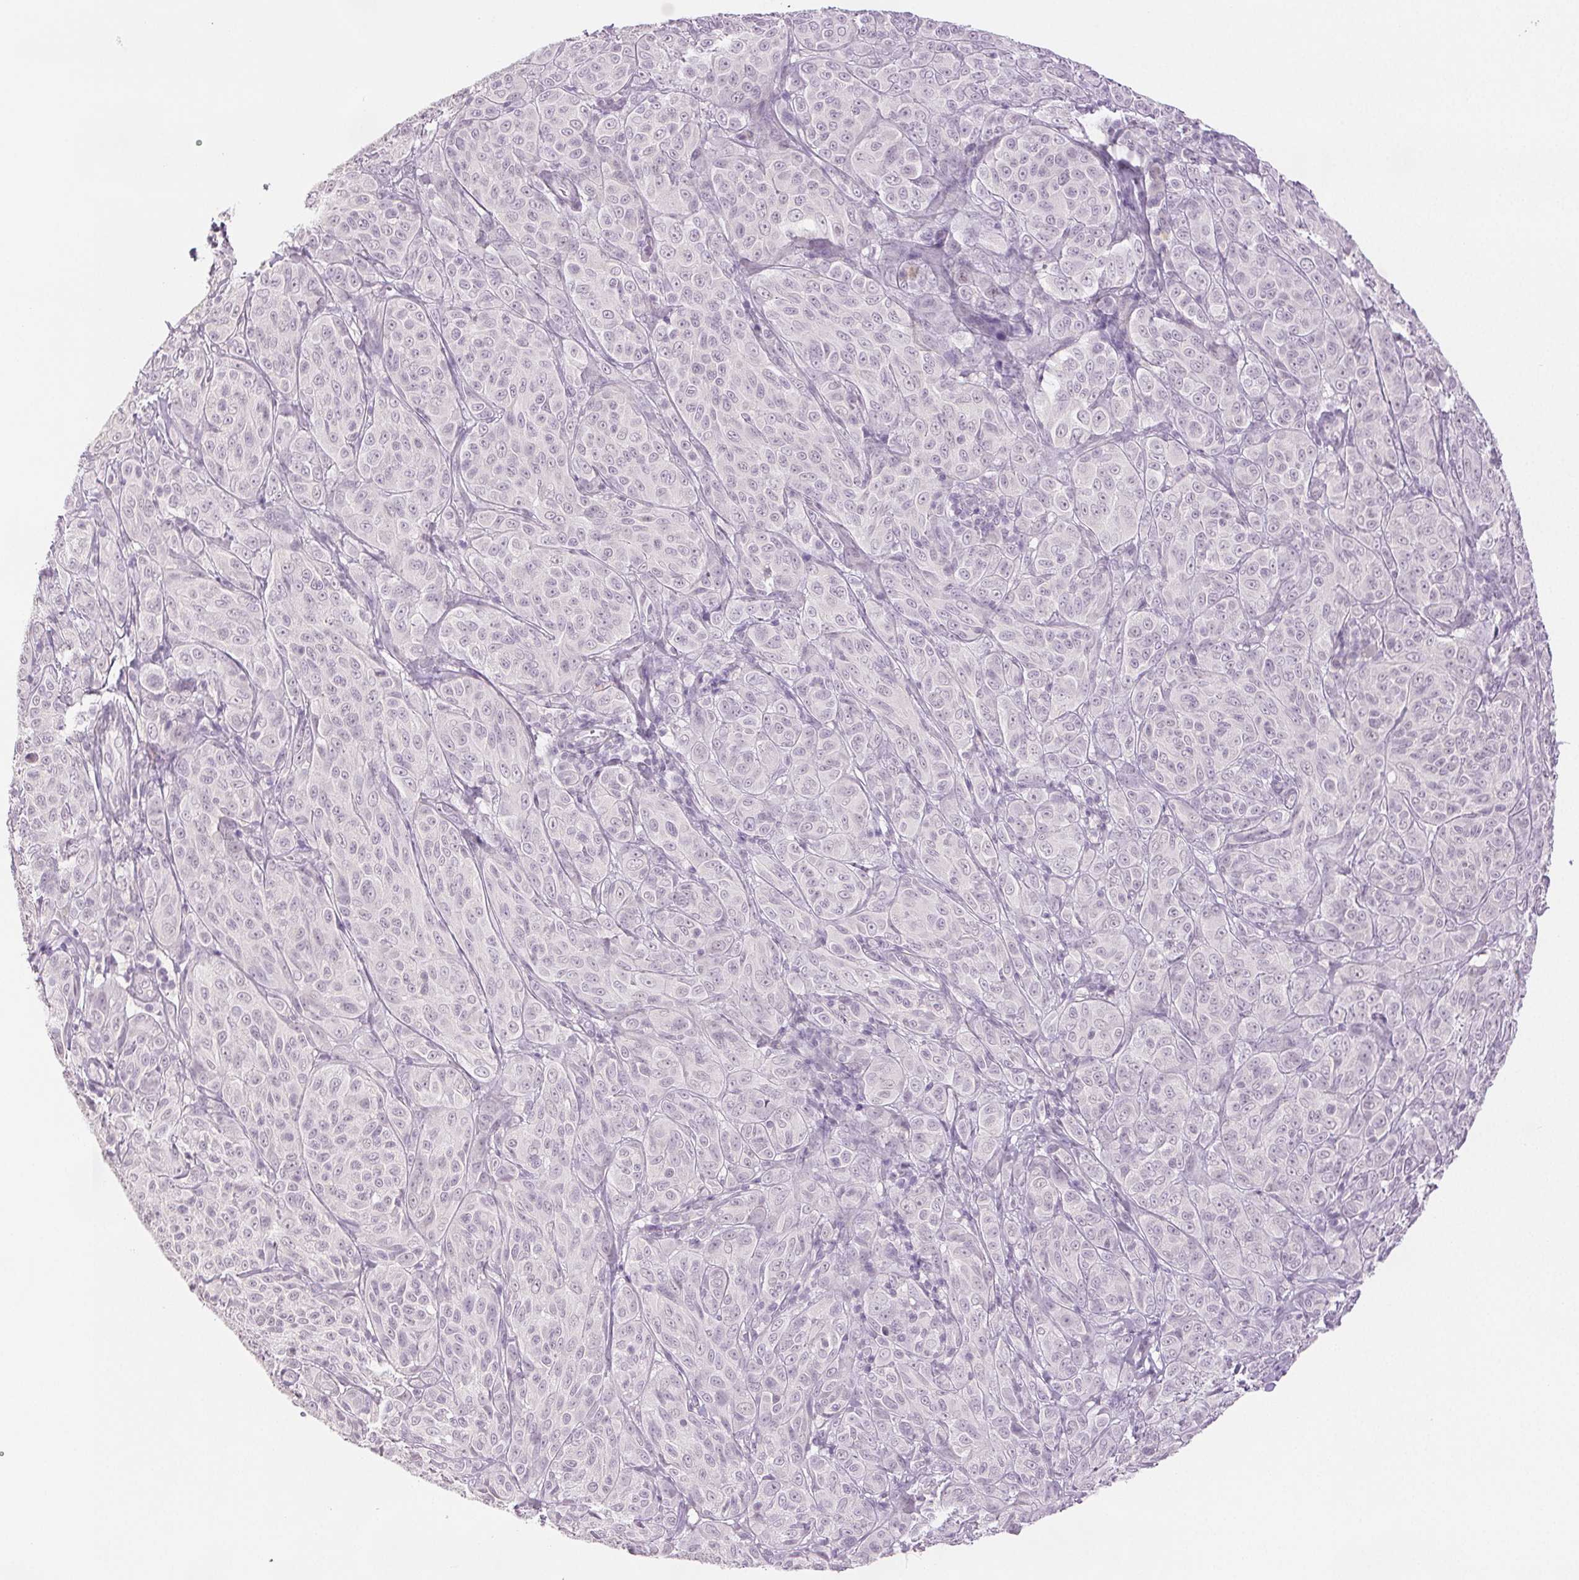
{"staining": {"intensity": "negative", "quantity": "none", "location": "none"}, "tissue": "melanoma", "cell_type": "Tumor cells", "image_type": "cancer", "snomed": [{"axis": "morphology", "description": "Malignant melanoma, NOS"}, {"axis": "topography", "description": "Skin"}], "caption": "Tumor cells are negative for brown protein staining in malignant melanoma. Nuclei are stained in blue.", "gene": "SCGN", "patient": {"sex": "male", "age": 89}}